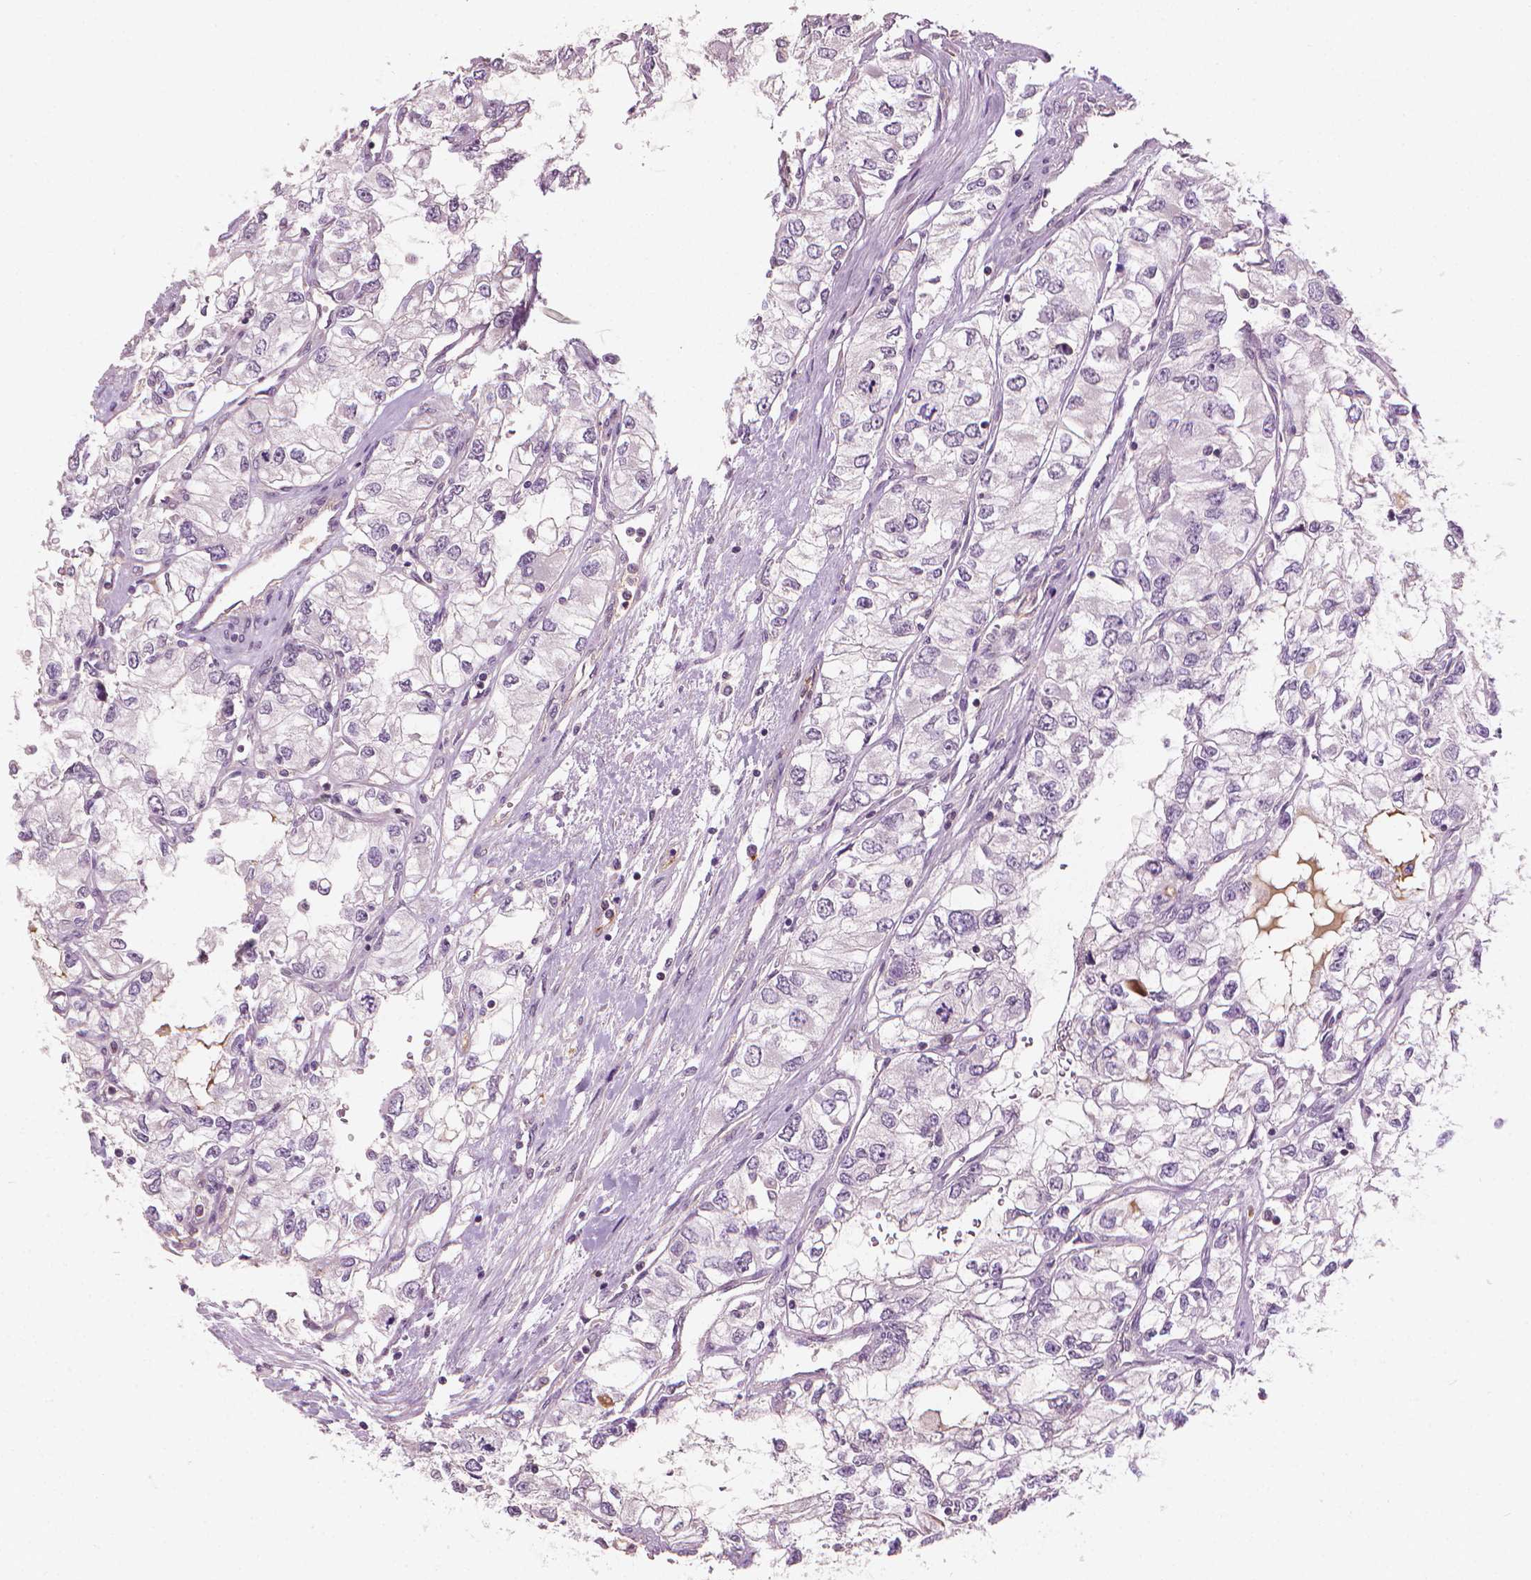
{"staining": {"intensity": "negative", "quantity": "none", "location": "none"}, "tissue": "renal cancer", "cell_type": "Tumor cells", "image_type": "cancer", "snomed": [{"axis": "morphology", "description": "Adenocarcinoma, NOS"}, {"axis": "topography", "description": "Kidney"}], "caption": "An image of human renal cancer (adenocarcinoma) is negative for staining in tumor cells.", "gene": "SAXO2", "patient": {"sex": "female", "age": 59}}